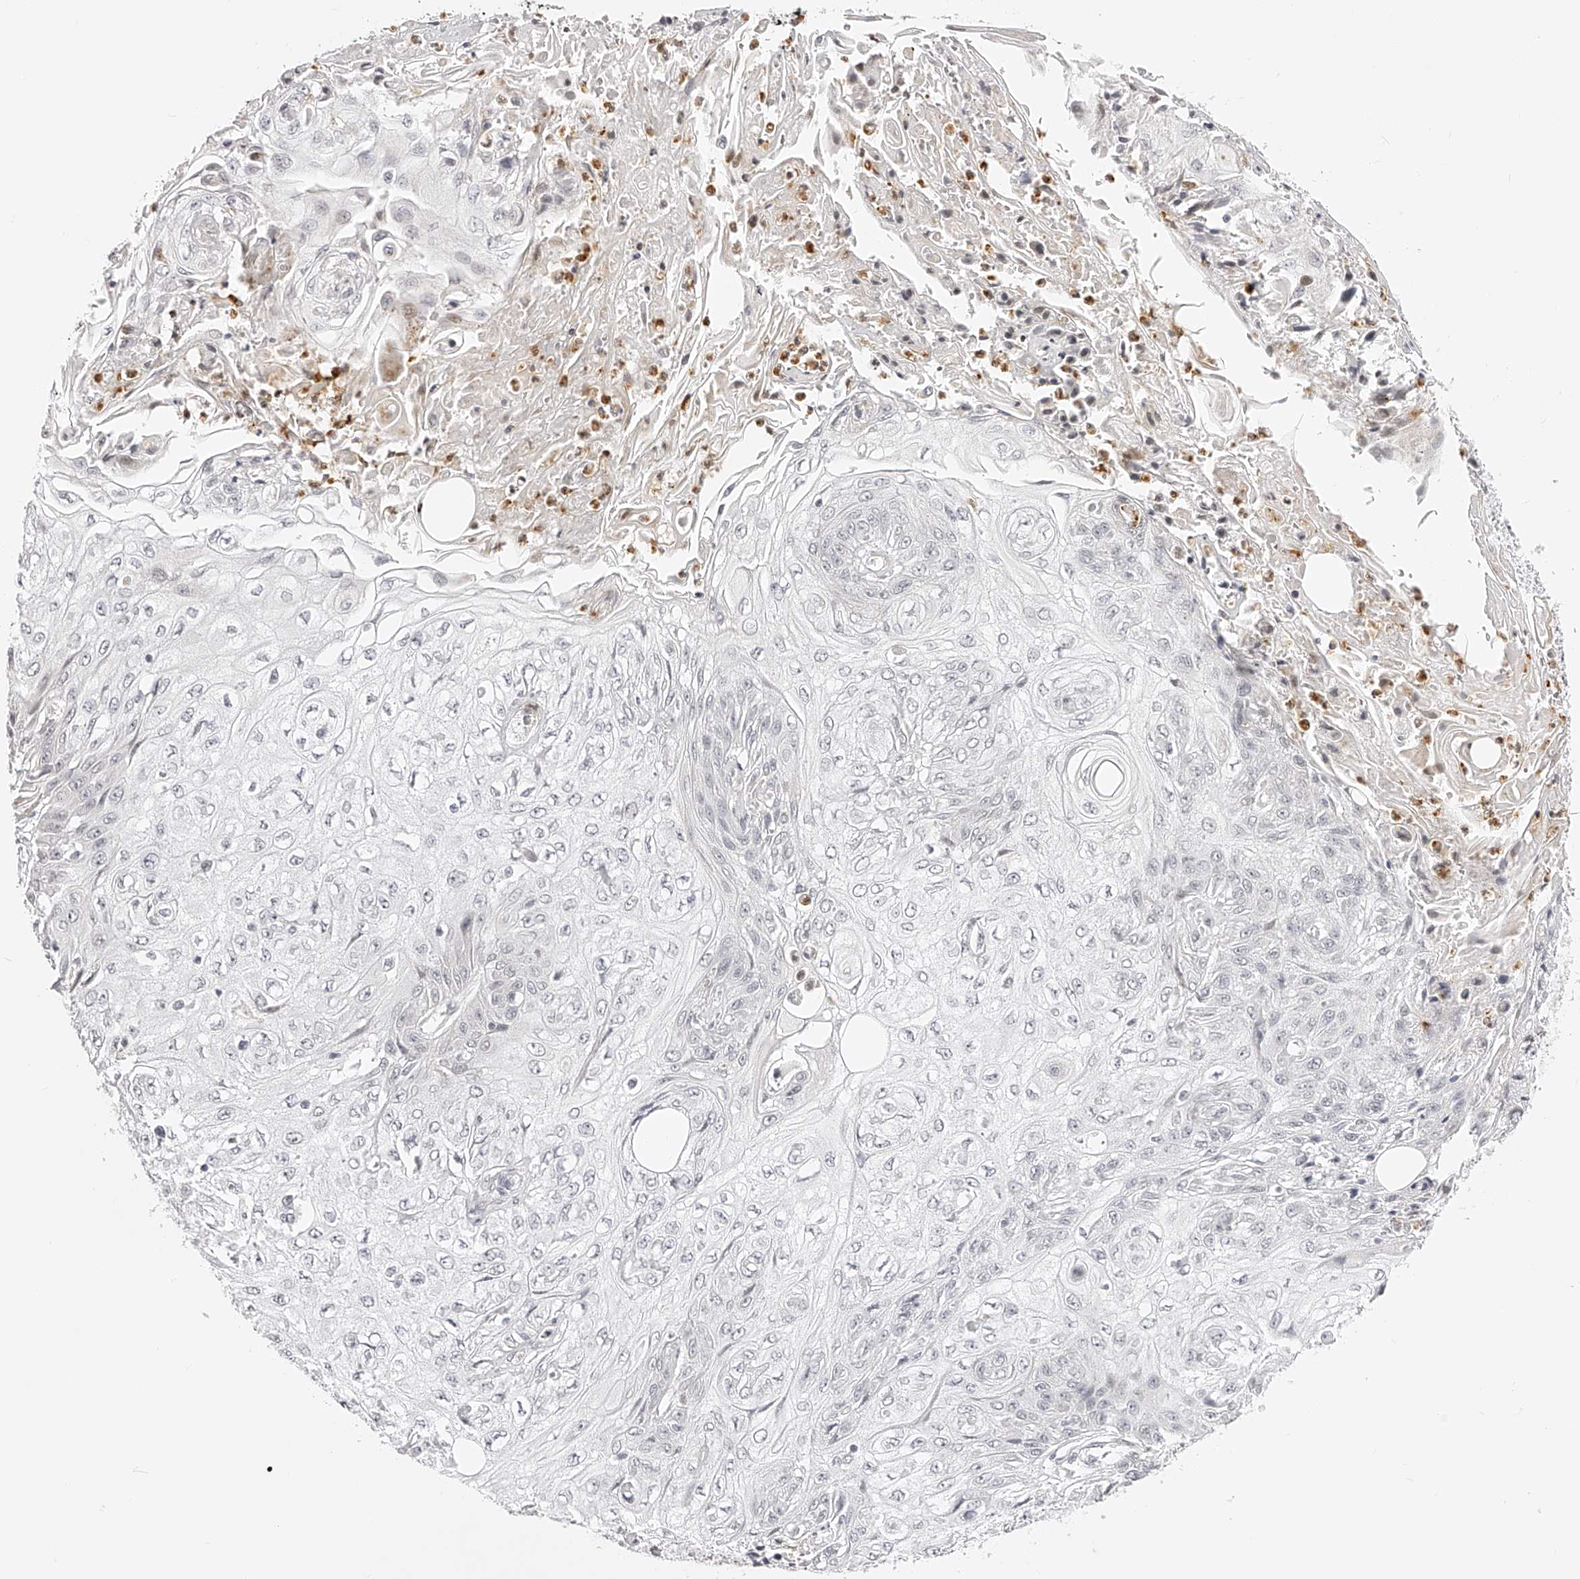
{"staining": {"intensity": "negative", "quantity": "none", "location": "none"}, "tissue": "skin cancer", "cell_type": "Tumor cells", "image_type": "cancer", "snomed": [{"axis": "morphology", "description": "Squamous cell carcinoma, NOS"}, {"axis": "morphology", "description": "Squamous cell carcinoma, metastatic, NOS"}, {"axis": "topography", "description": "Skin"}, {"axis": "topography", "description": "Lymph node"}], "caption": "IHC photomicrograph of human skin squamous cell carcinoma stained for a protein (brown), which demonstrates no staining in tumor cells. Brightfield microscopy of immunohistochemistry stained with DAB (brown) and hematoxylin (blue), captured at high magnification.", "gene": "PLEKHG1", "patient": {"sex": "male", "age": 75}}